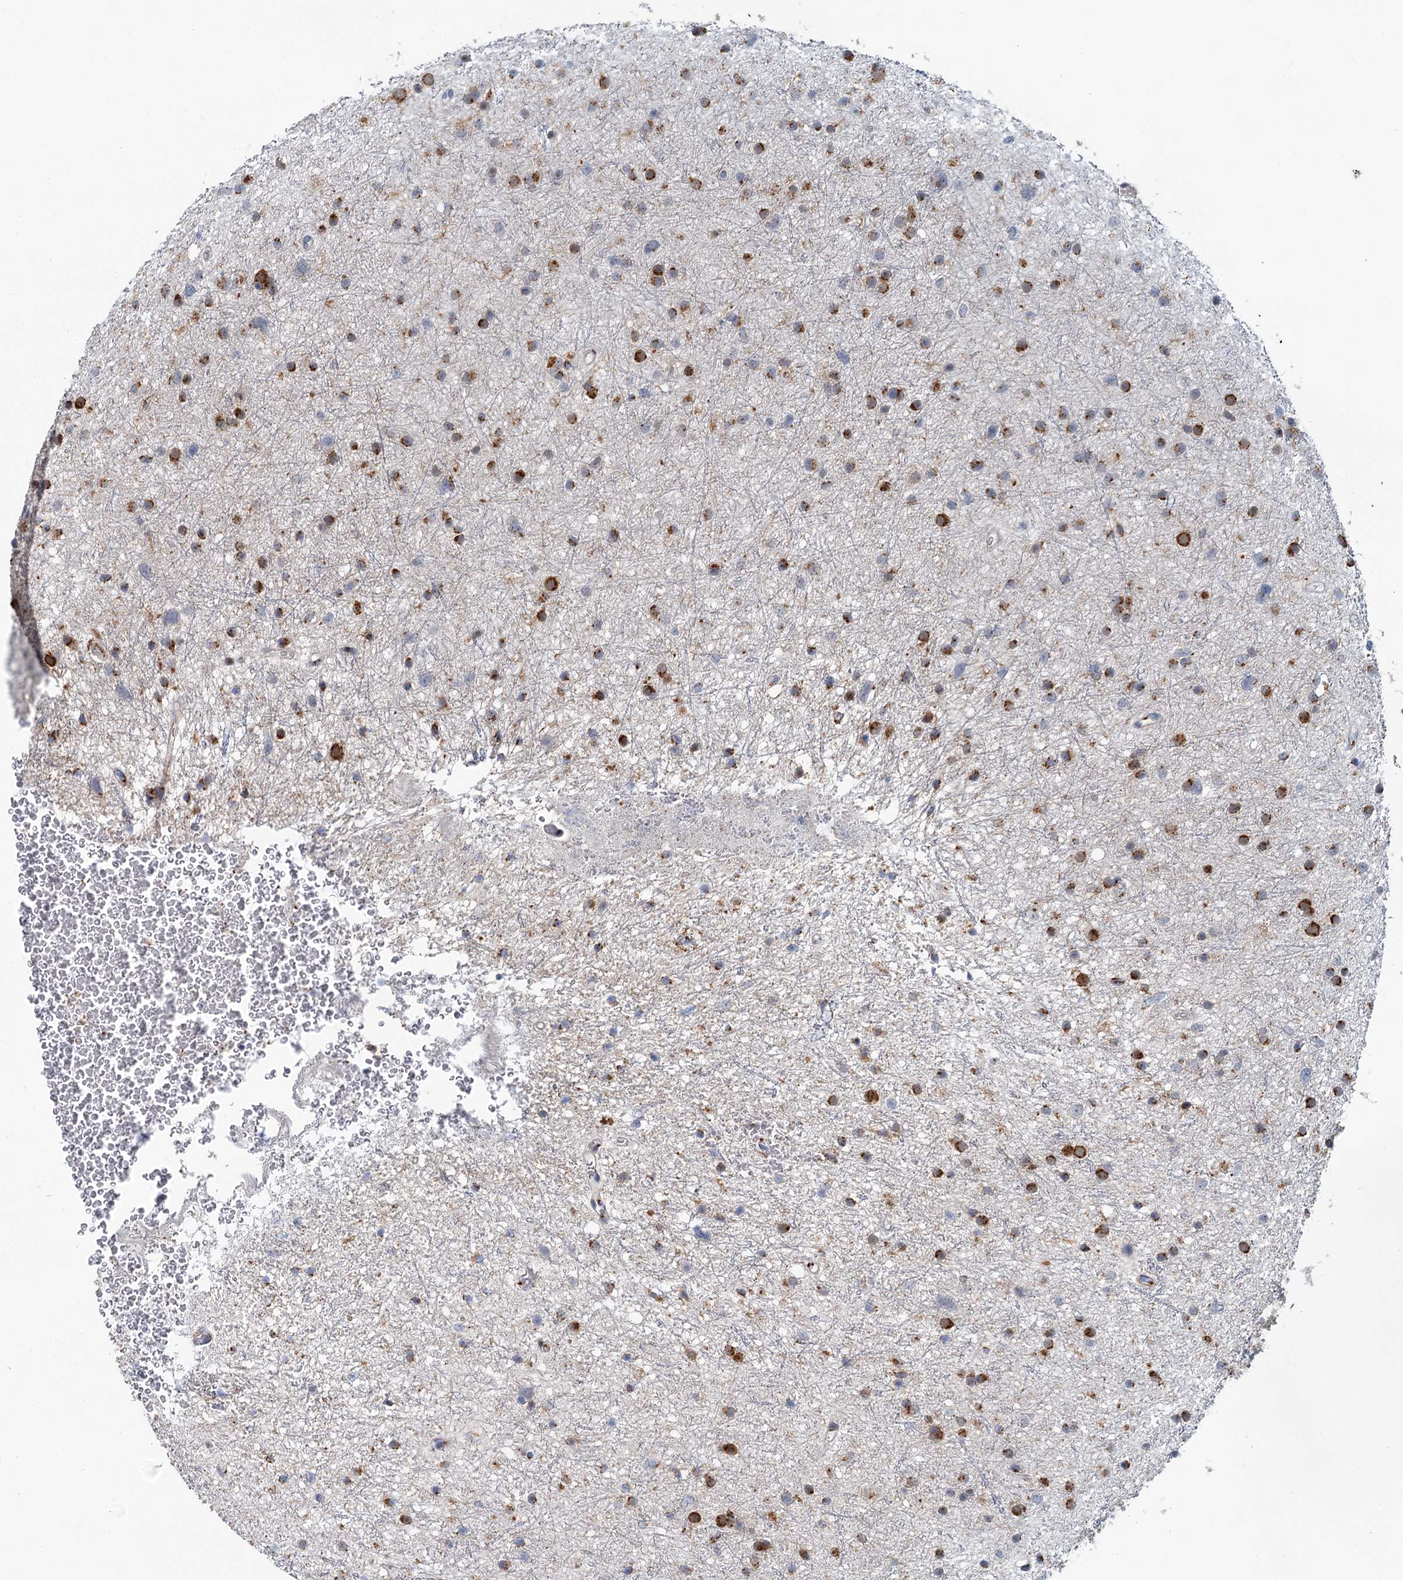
{"staining": {"intensity": "strong", "quantity": "25%-75%", "location": "cytoplasmic/membranous"}, "tissue": "glioma", "cell_type": "Tumor cells", "image_type": "cancer", "snomed": [{"axis": "morphology", "description": "Glioma, malignant, Low grade"}, {"axis": "topography", "description": "Cerebral cortex"}], "caption": "Immunohistochemistry (IHC) of human glioma shows high levels of strong cytoplasmic/membranous staining in approximately 25%-75% of tumor cells.", "gene": "BET1L", "patient": {"sex": "female", "age": 39}}